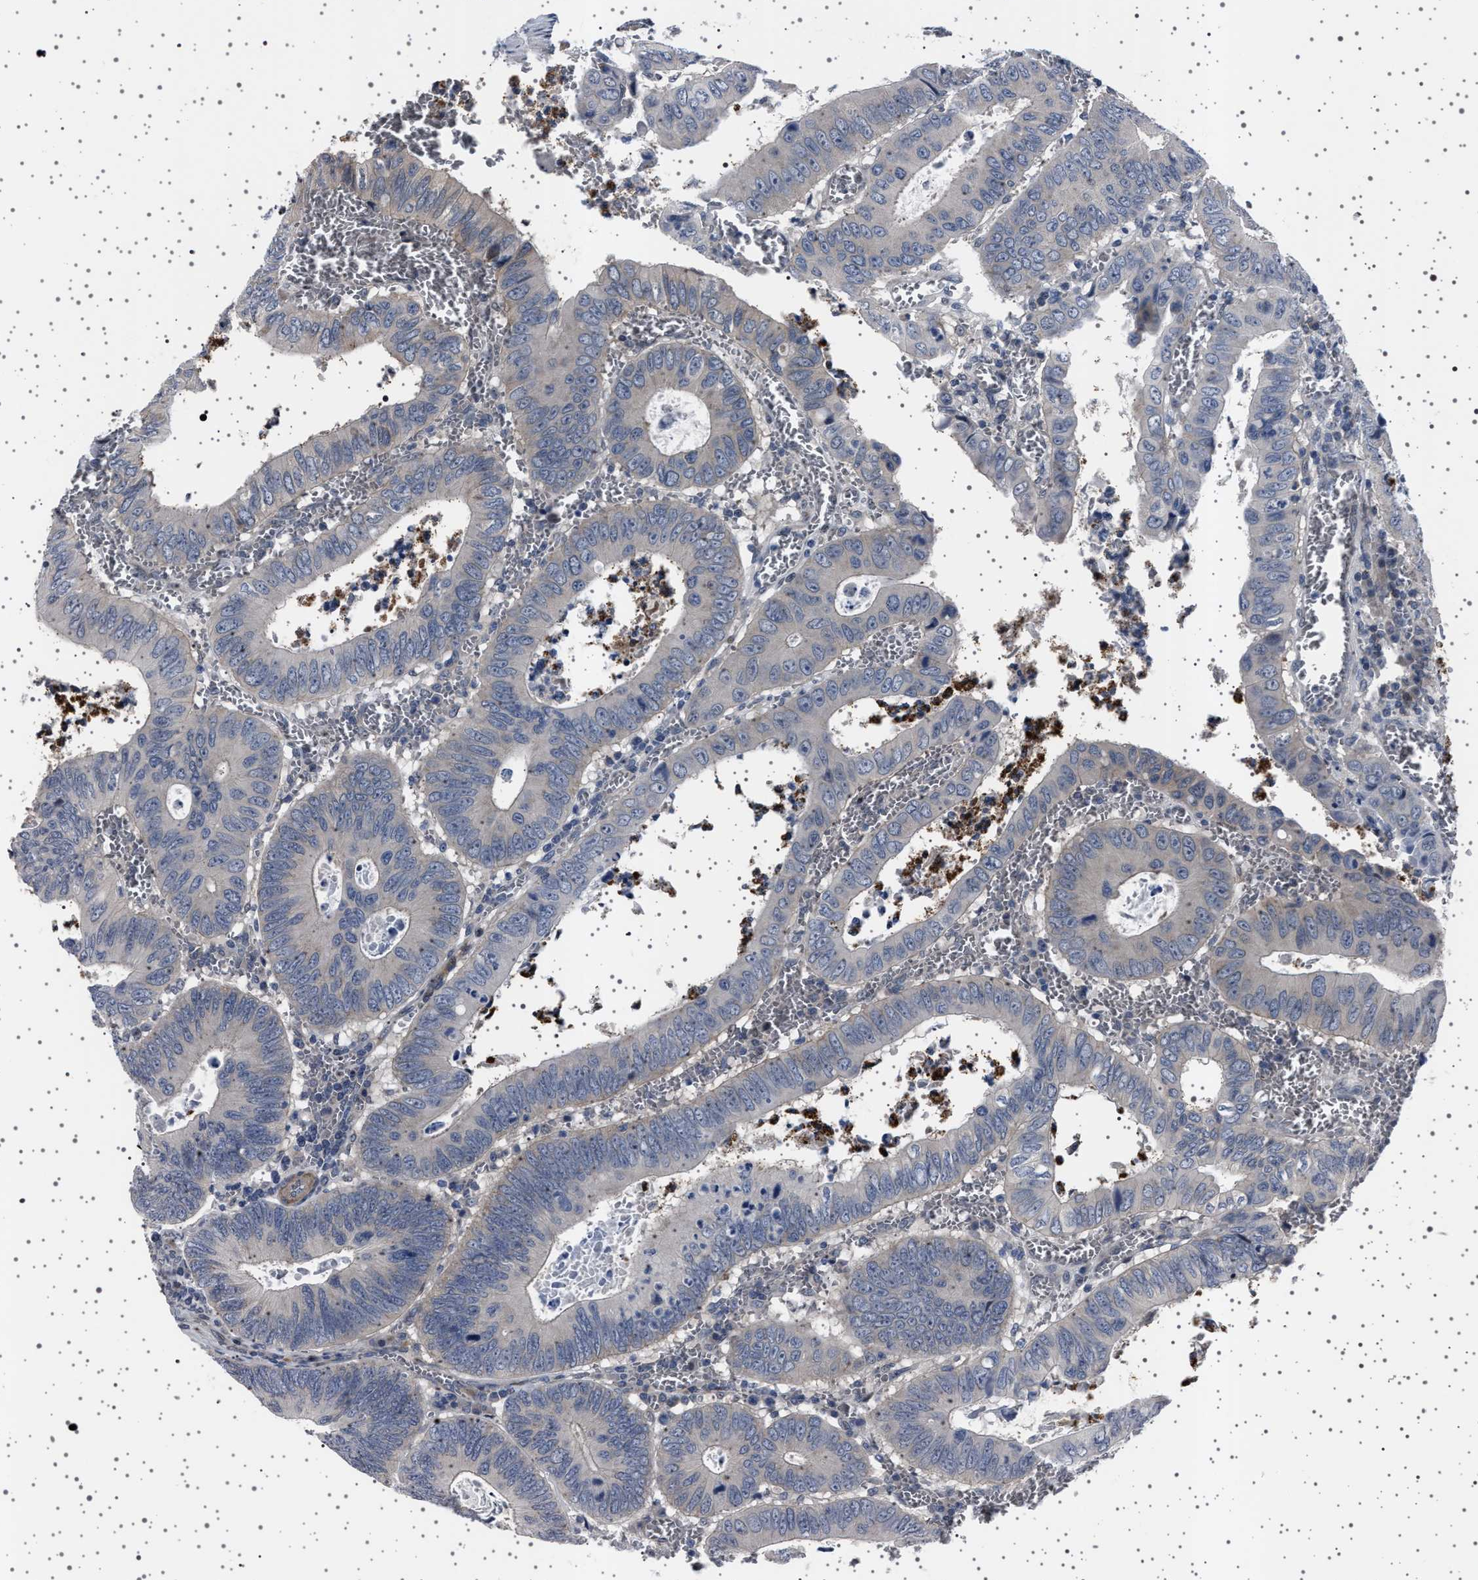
{"staining": {"intensity": "negative", "quantity": "none", "location": "none"}, "tissue": "colorectal cancer", "cell_type": "Tumor cells", "image_type": "cancer", "snomed": [{"axis": "morphology", "description": "Inflammation, NOS"}, {"axis": "morphology", "description": "Adenocarcinoma, NOS"}, {"axis": "topography", "description": "Colon"}], "caption": "This is a photomicrograph of IHC staining of colorectal cancer, which shows no staining in tumor cells.", "gene": "PAK5", "patient": {"sex": "male", "age": 72}}